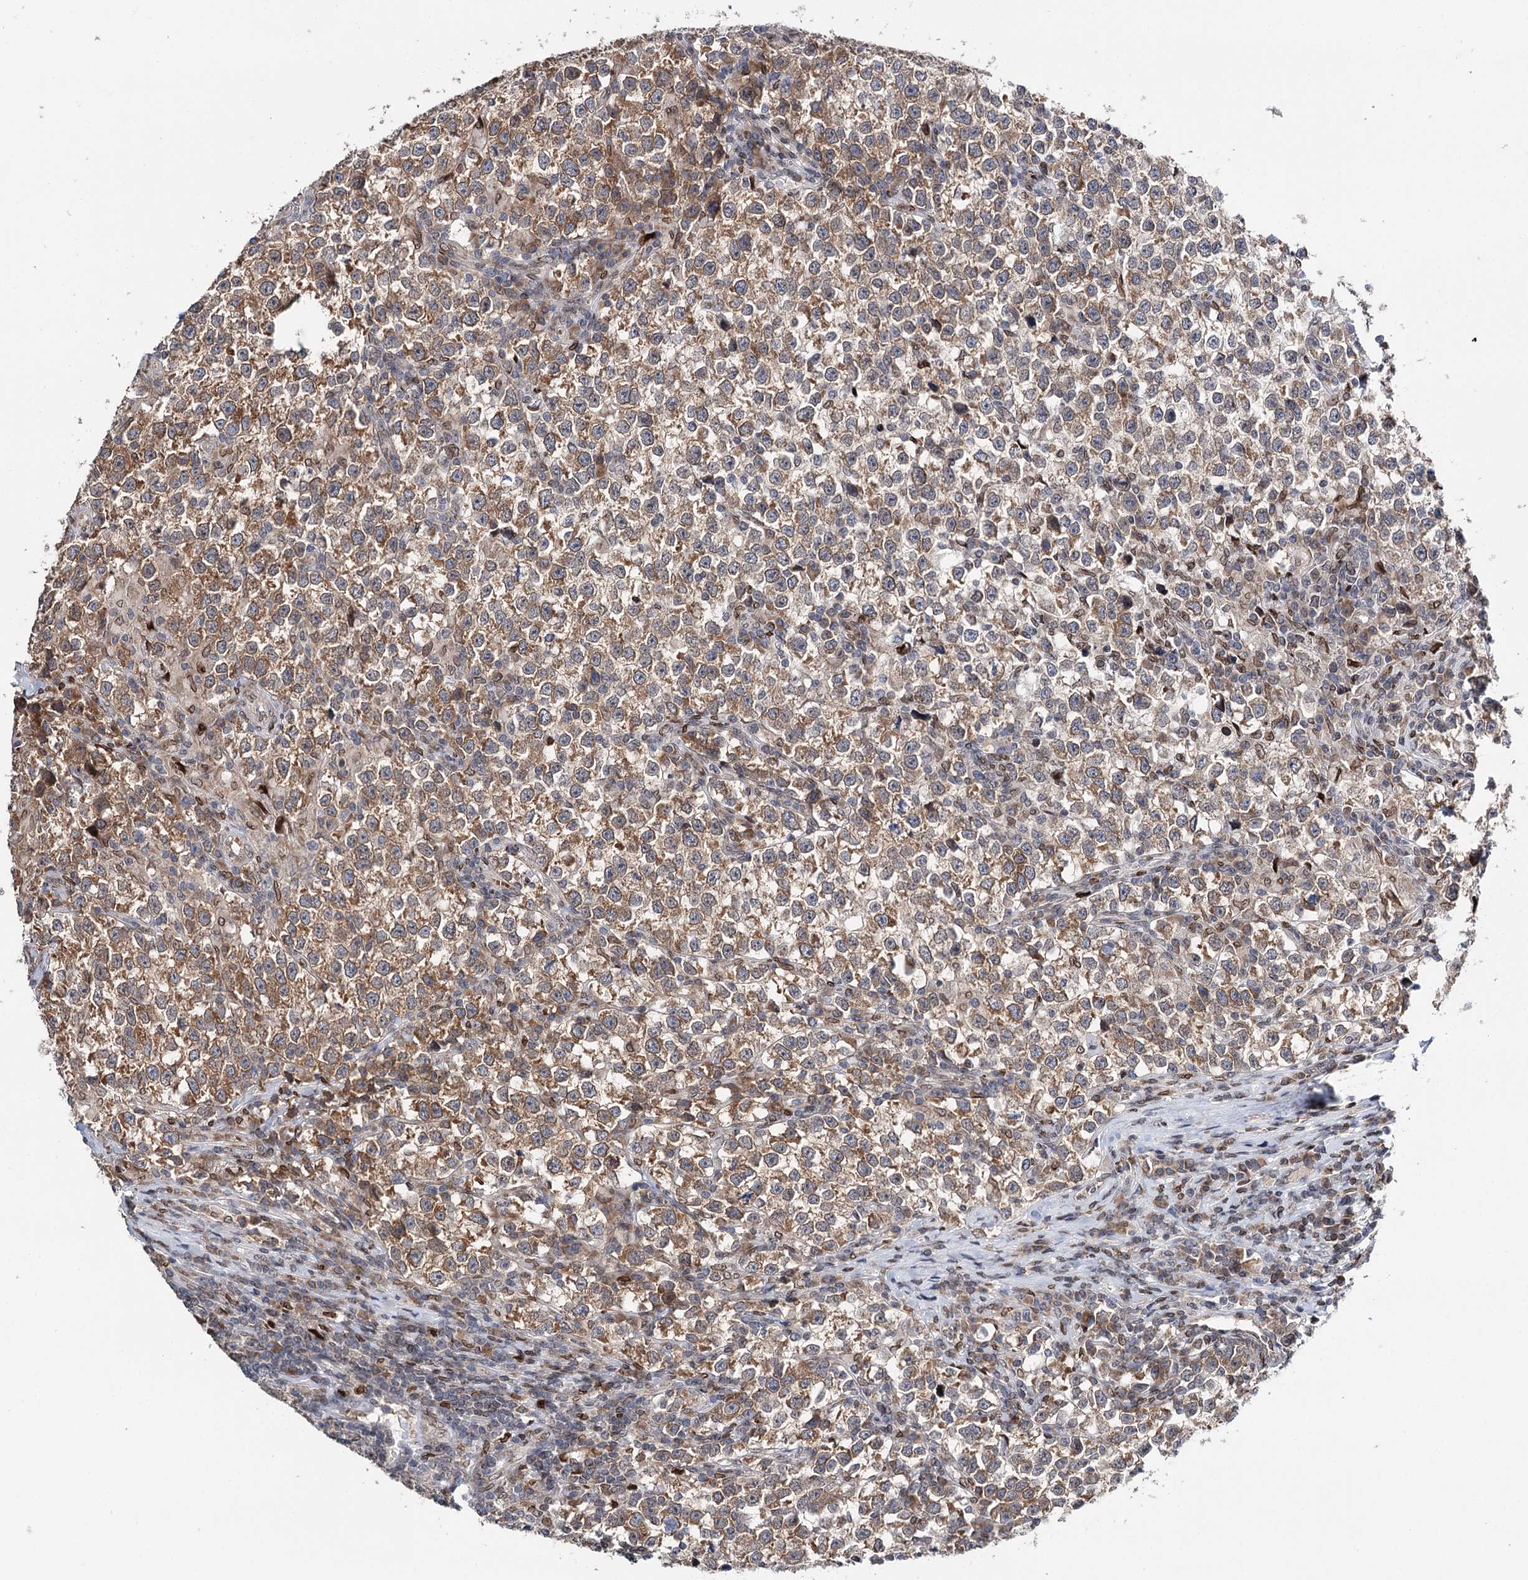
{"staining": {"intensity": "moderate", "quantity": ">75%", "location": "cytoplasmic/membranous"}, "tissue": "testis cancer", "cell_type": "Tumor cells", "image_type": "cancer", "snomed": [{"axis": "morphology", "description": "Normal tissue, NOS"}, {"axis": "morphology", "description": "Seminoma, NOS"}, {"axis": "topography", "description": "Testis"}], "caption": "High-power microscopy captured an immunohistochemistry (IHC) photomicrograph of testis seminoma, revealing moderate cytoplasmic/membranous positivity in about >75% of tumor cells.", "gene": "CFAP46", "patient": {"sex": "male", "age": 43}}